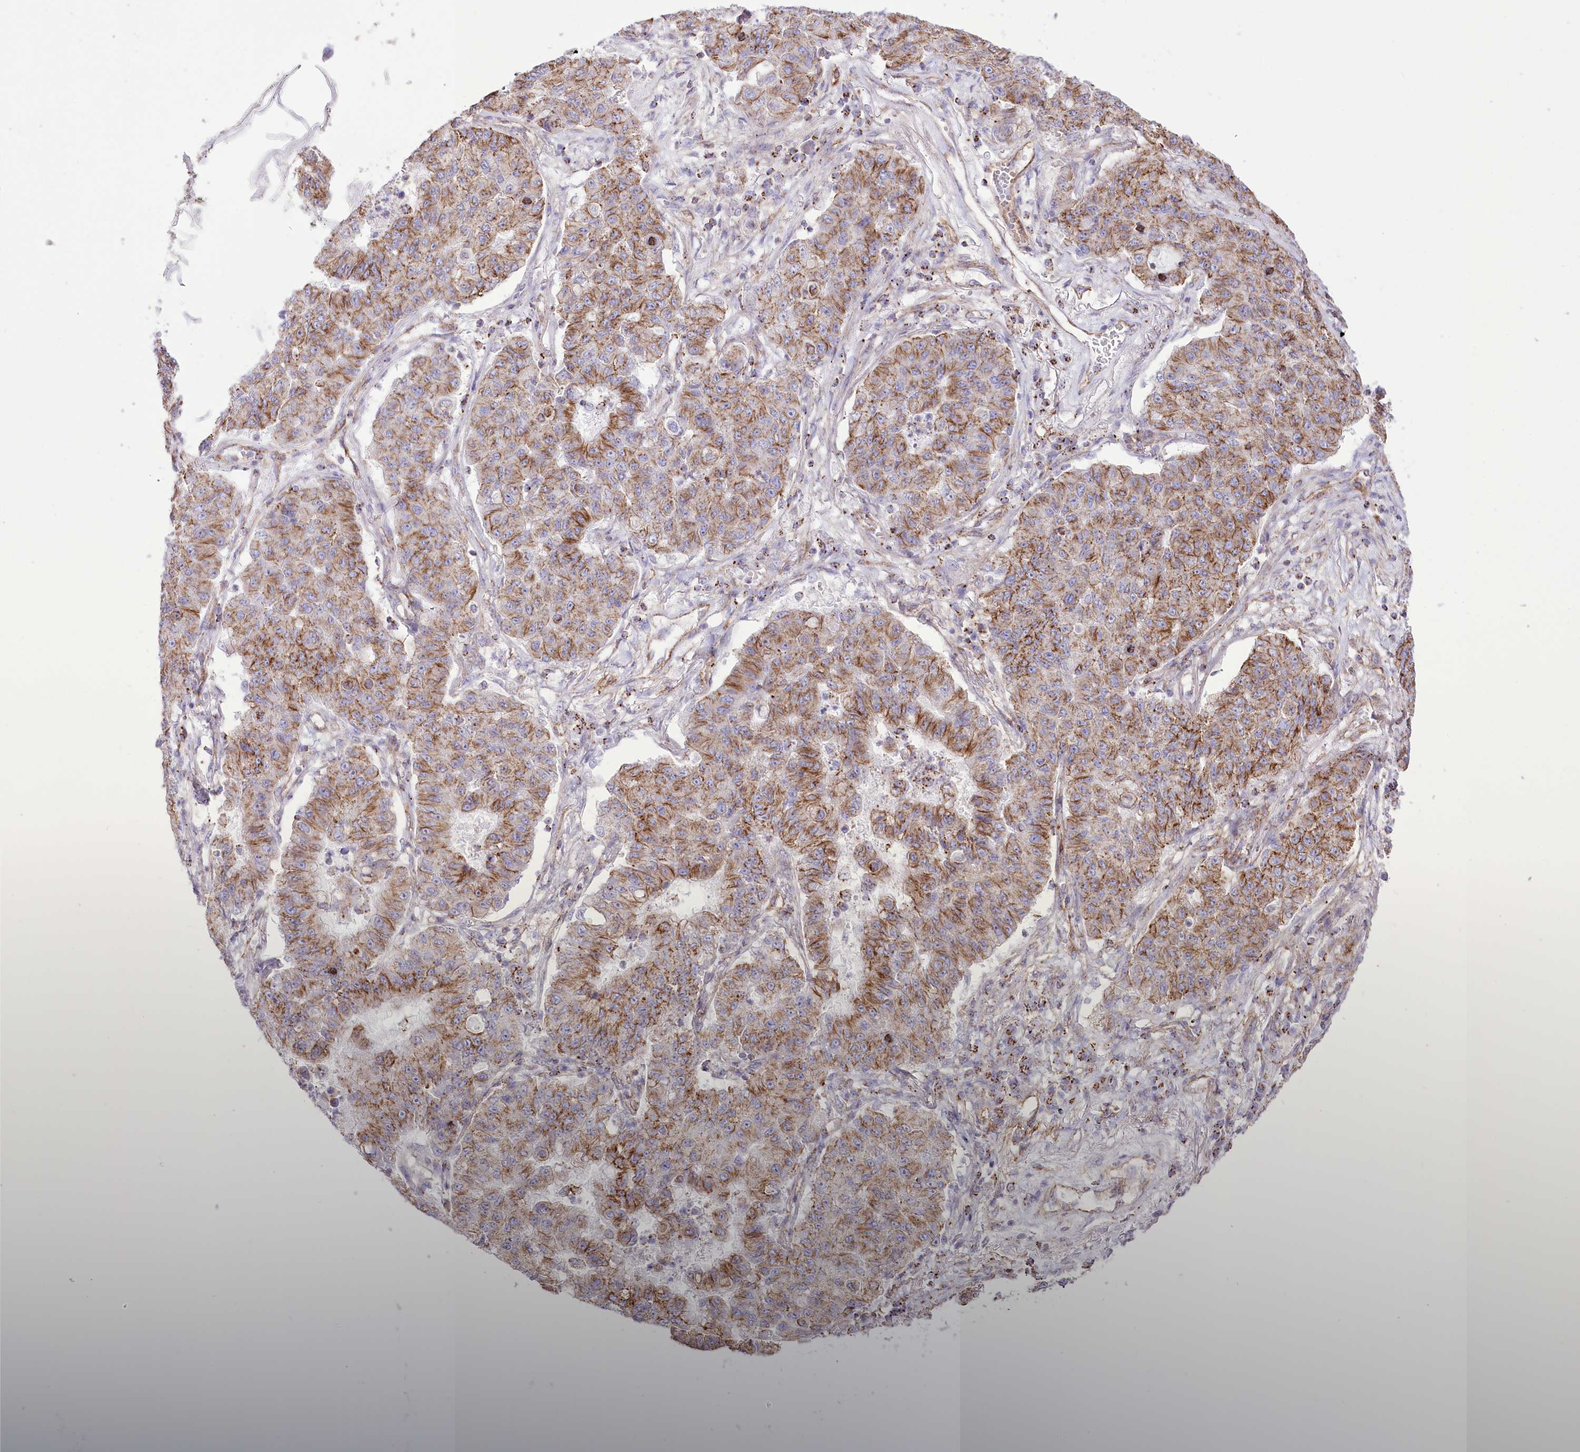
{"staining": {"intensity": "moderate", "quantity": ">75%", "location": "cytoplasmic/membranous"}, "tissue": "lung cancer", "cell_type": "Tumor cells", "image_type": "cancer", "snomed": [{"axis": "morphology", "description": "Squamous cell carcinoma, NOS"}, {"axis": "topography", "description": "Lung"}], "caption": "Brown immunohistochemical staining in human lung squamous cell carcinoma reveals moderate cytoplasmic/membranous staining in about >75% of tumor cells.", "gene": "FAM216A", "patient": {"sex": "male", "age": 74}}